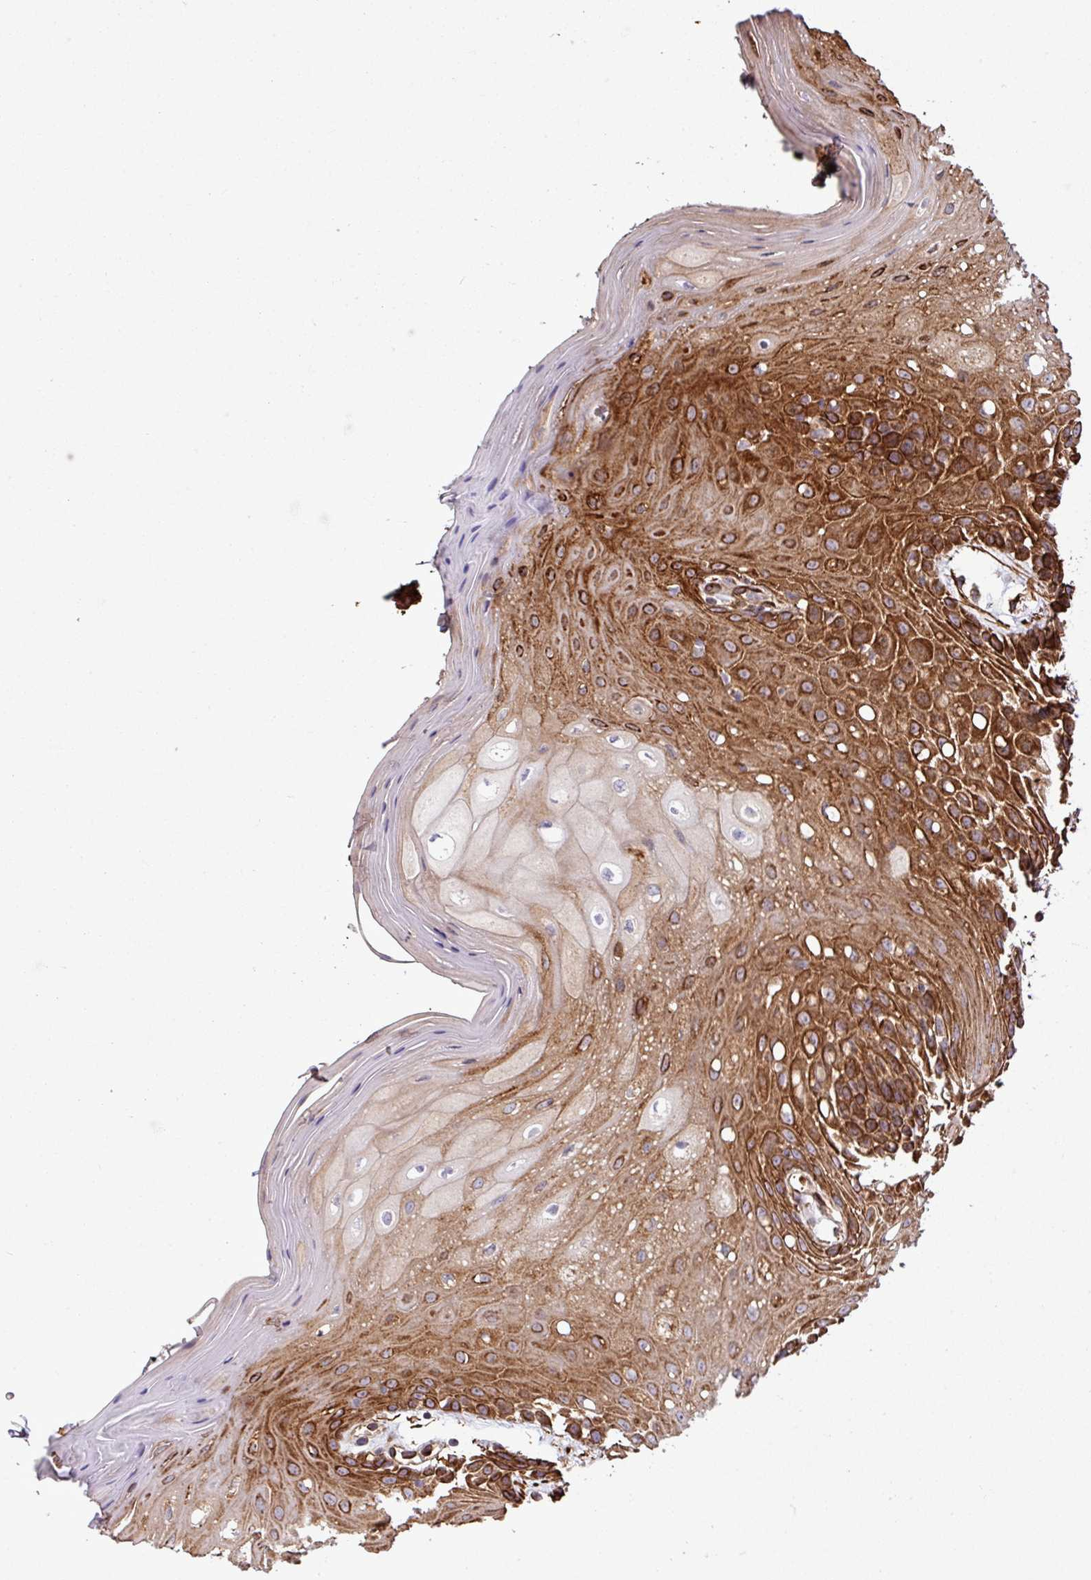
{"staining": {"intensity": "strong", "quantity": ">75%", "location": "cytoplasmic/membranous"}, "tissue": "oral mucosa", "cell_type": "Squamous epithelial cells", "image_type": "normal", "snomed": [{"axis": "morphology", "description": "Normal tissue, NOS"}, {"axis": "topography", "description": "Oral tissue"}, {"axis": "topography", "description": "Tounge, NOS"}], "caption": "Immunohistochemistry (IHC) histopathology image of unremarkable human oral mucosa stained for a protein (brown), which demonstrates high levels of strong cytoplasmic/membranous expression in about >75% of squamous epithelial cells.", "gene": "ZNF300", "patient": {"sex": "female", "age": 59}}